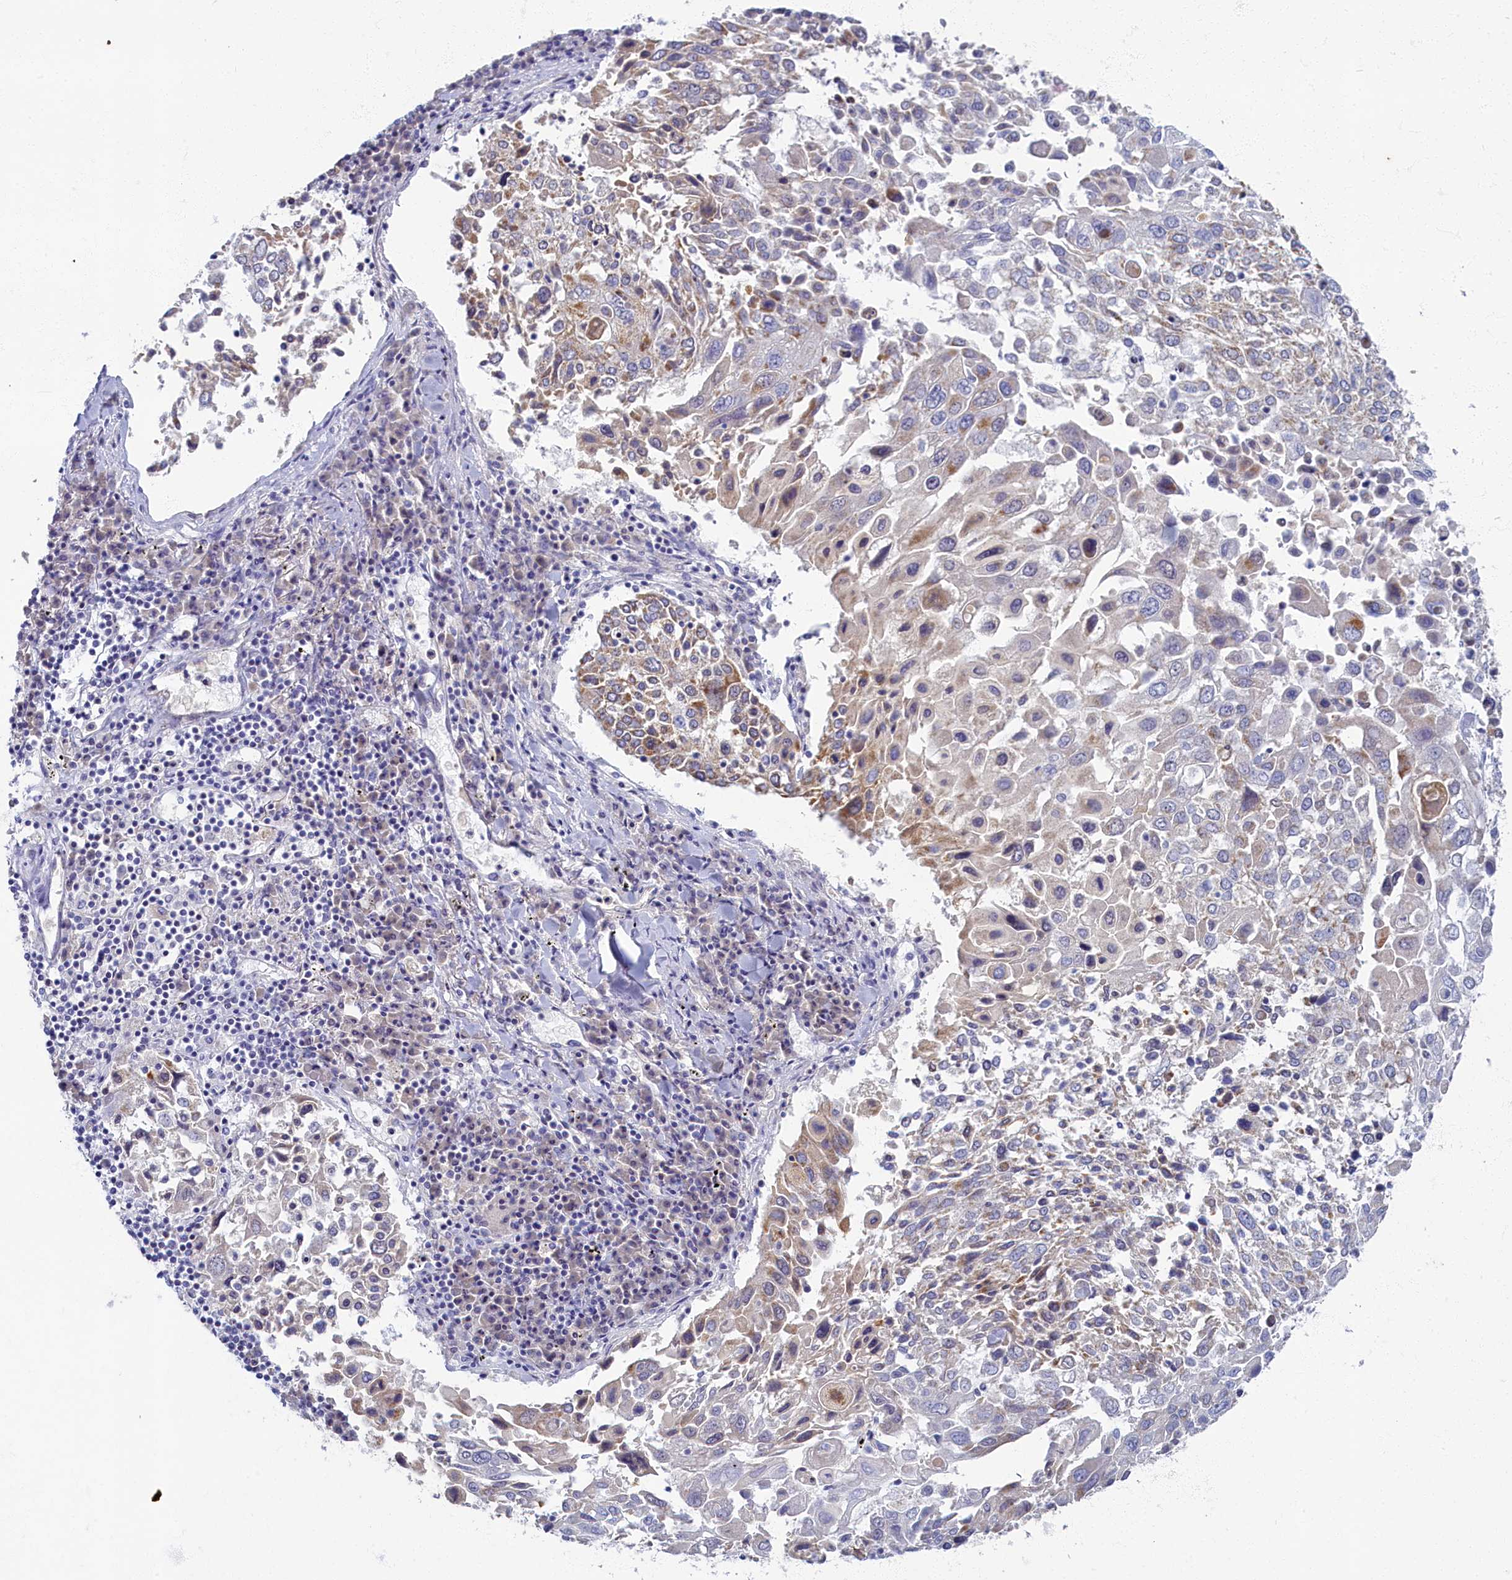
{"staining": {"intensity": "moderate", "quantity": "<25%", "location": "cytoplasmic/membranous"}, "tissue": "lung cancer", "cell_type": "Tumor cells", "image_type": "cancer", "snomed": [{"axis": "morphology", "description": "Squamous cell carcinoma, NOS"}, {"axis": "topography", "description": "Lung"}], "caption": "Squamous cell carcinoma (lung) tissue exhibits moderate cytoplasmic/membranous staining in approximately <25% of tumor cells", "gene": "OCIAD2", "patient": {"sex": "male", "age": 65}}